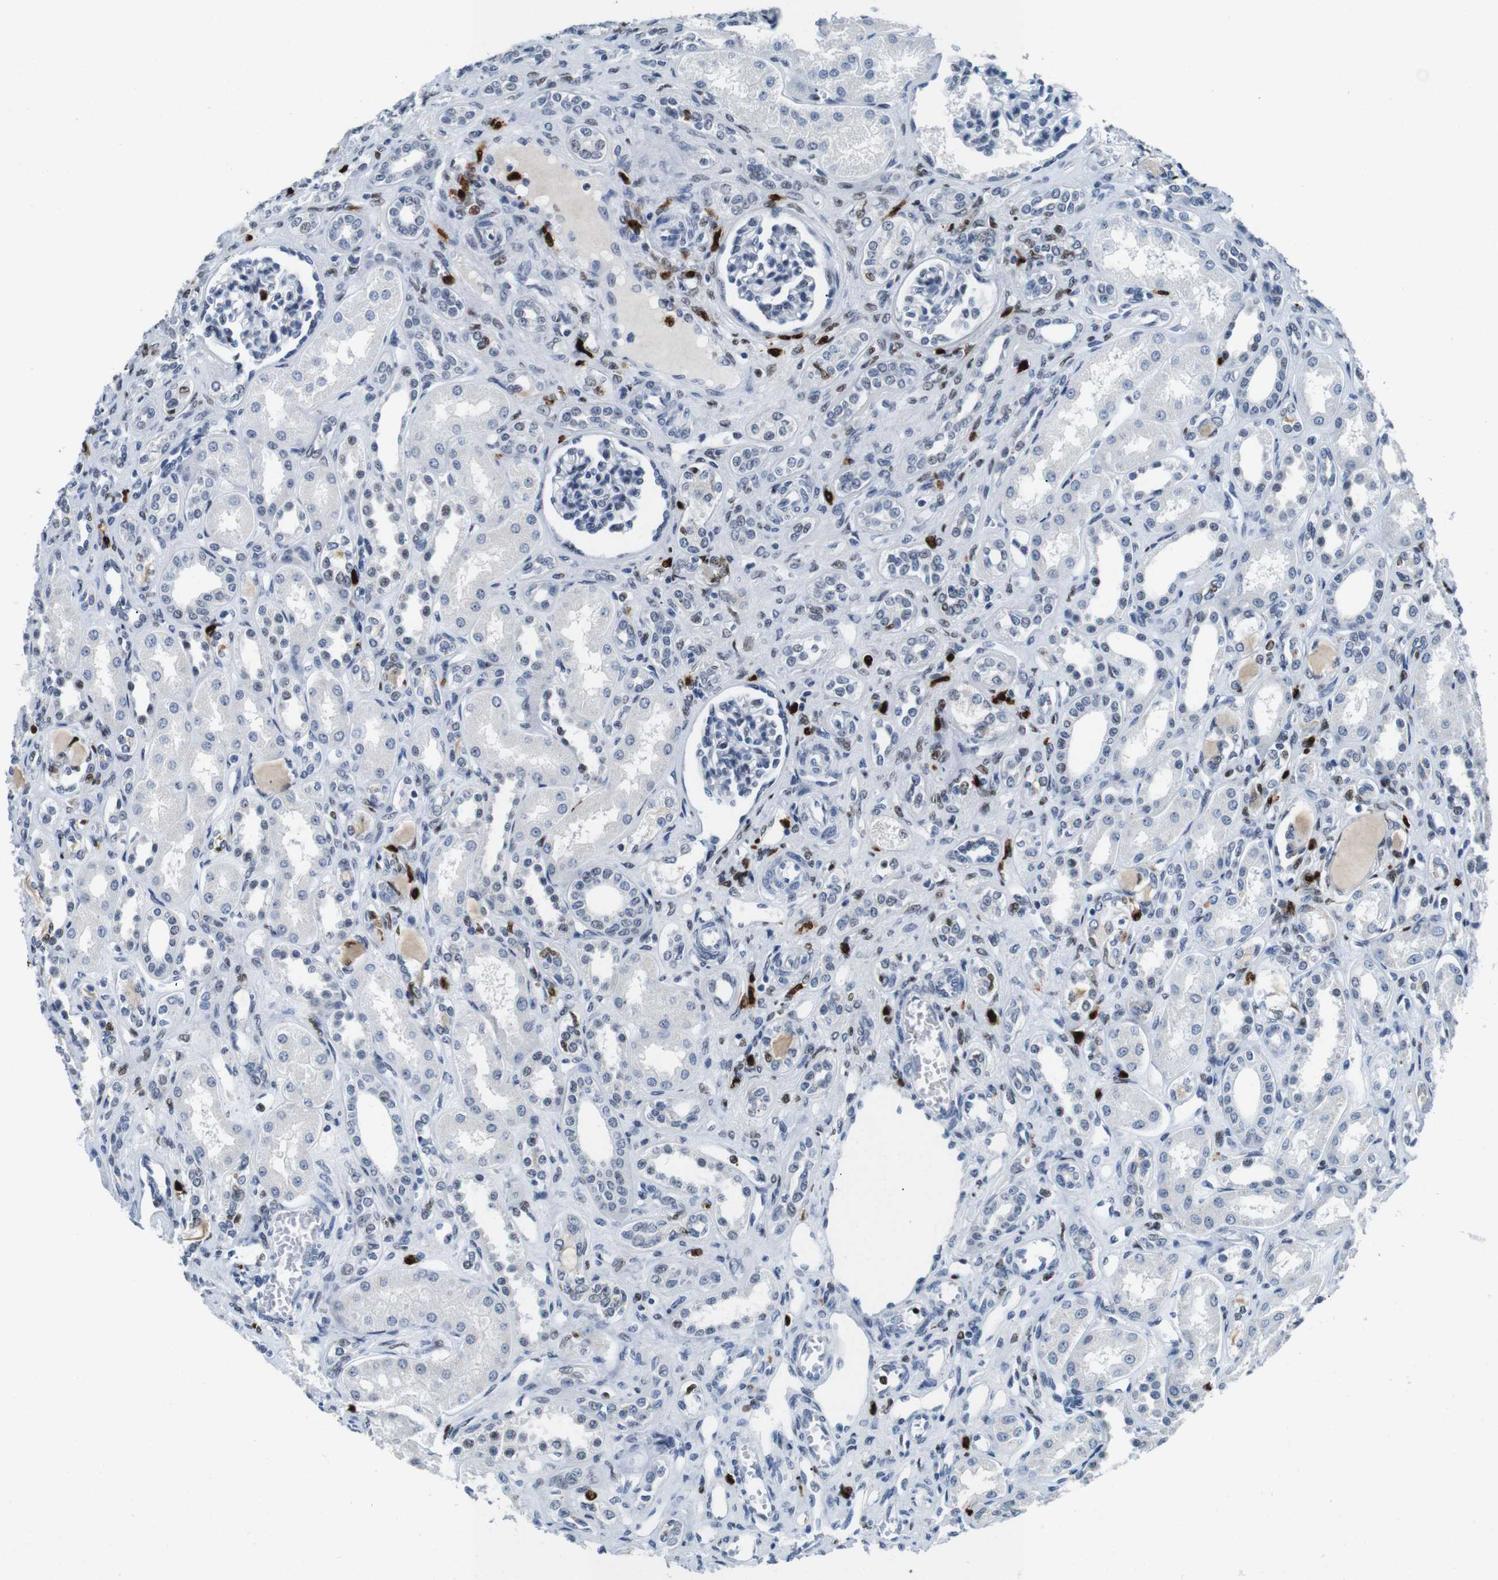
{"staining": {"intensity": "negative", "quantity": "none", "location": "none"}, "tissue": "kidney", "cell_type": "Cells in glomeruli", "image_type": "normal", "snomed": [{"axis": "morphology", "description": "Normal tissue, NOS"}, {"axis": "topography", "description": "Kidney"}], "caption": "This is an immunohistochemistry (IHC) histopathology image of unremarkable human kidney. There is no positivity in cells in glomeruli.", "gene": "IRF8", "patient": {"sex": "male", "age": 7}}